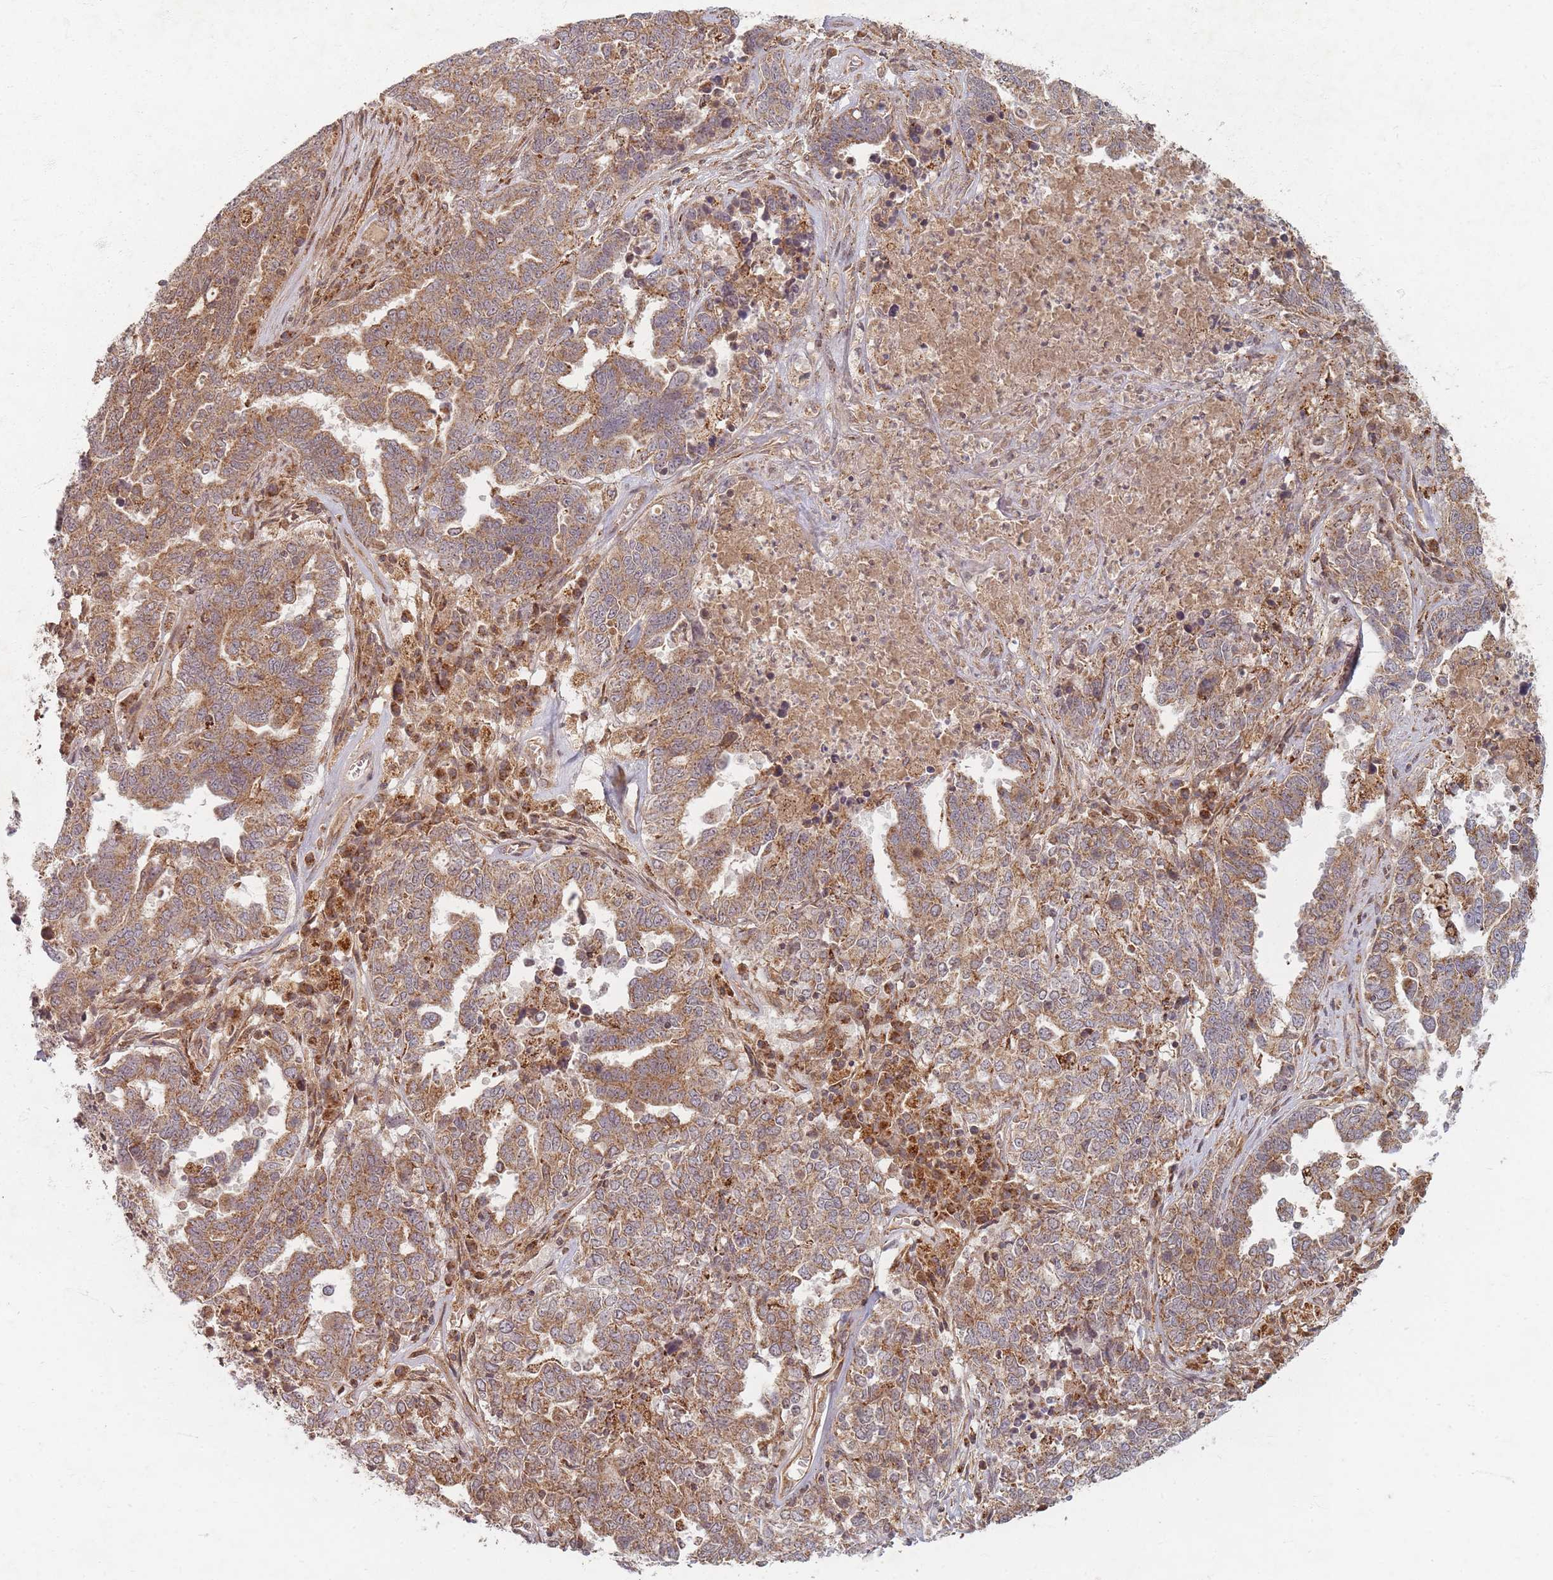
{"staining": {"intensity": "moderate", "quantity": ">75%", "location": "cytoplasmic/membranous"}, "tissue": "ovarian cancer", "cell_type": "Tumor cells", "image_type": "cancer", "snomed": [{"axis": "morphology", "description": "Carcinoma, endometroid"}, {"axis": "topography", "description": "Ovary"}], "caption": "IHC micrograph of human ovarian endometroid carcinoma stained for a protein (brown), which exhibits medium levels of moderate cytoplasmic/membranous staining in about >75% of tumor cells.", "gene": "RADX", "patient": {"sex": "female", "age": 62}}